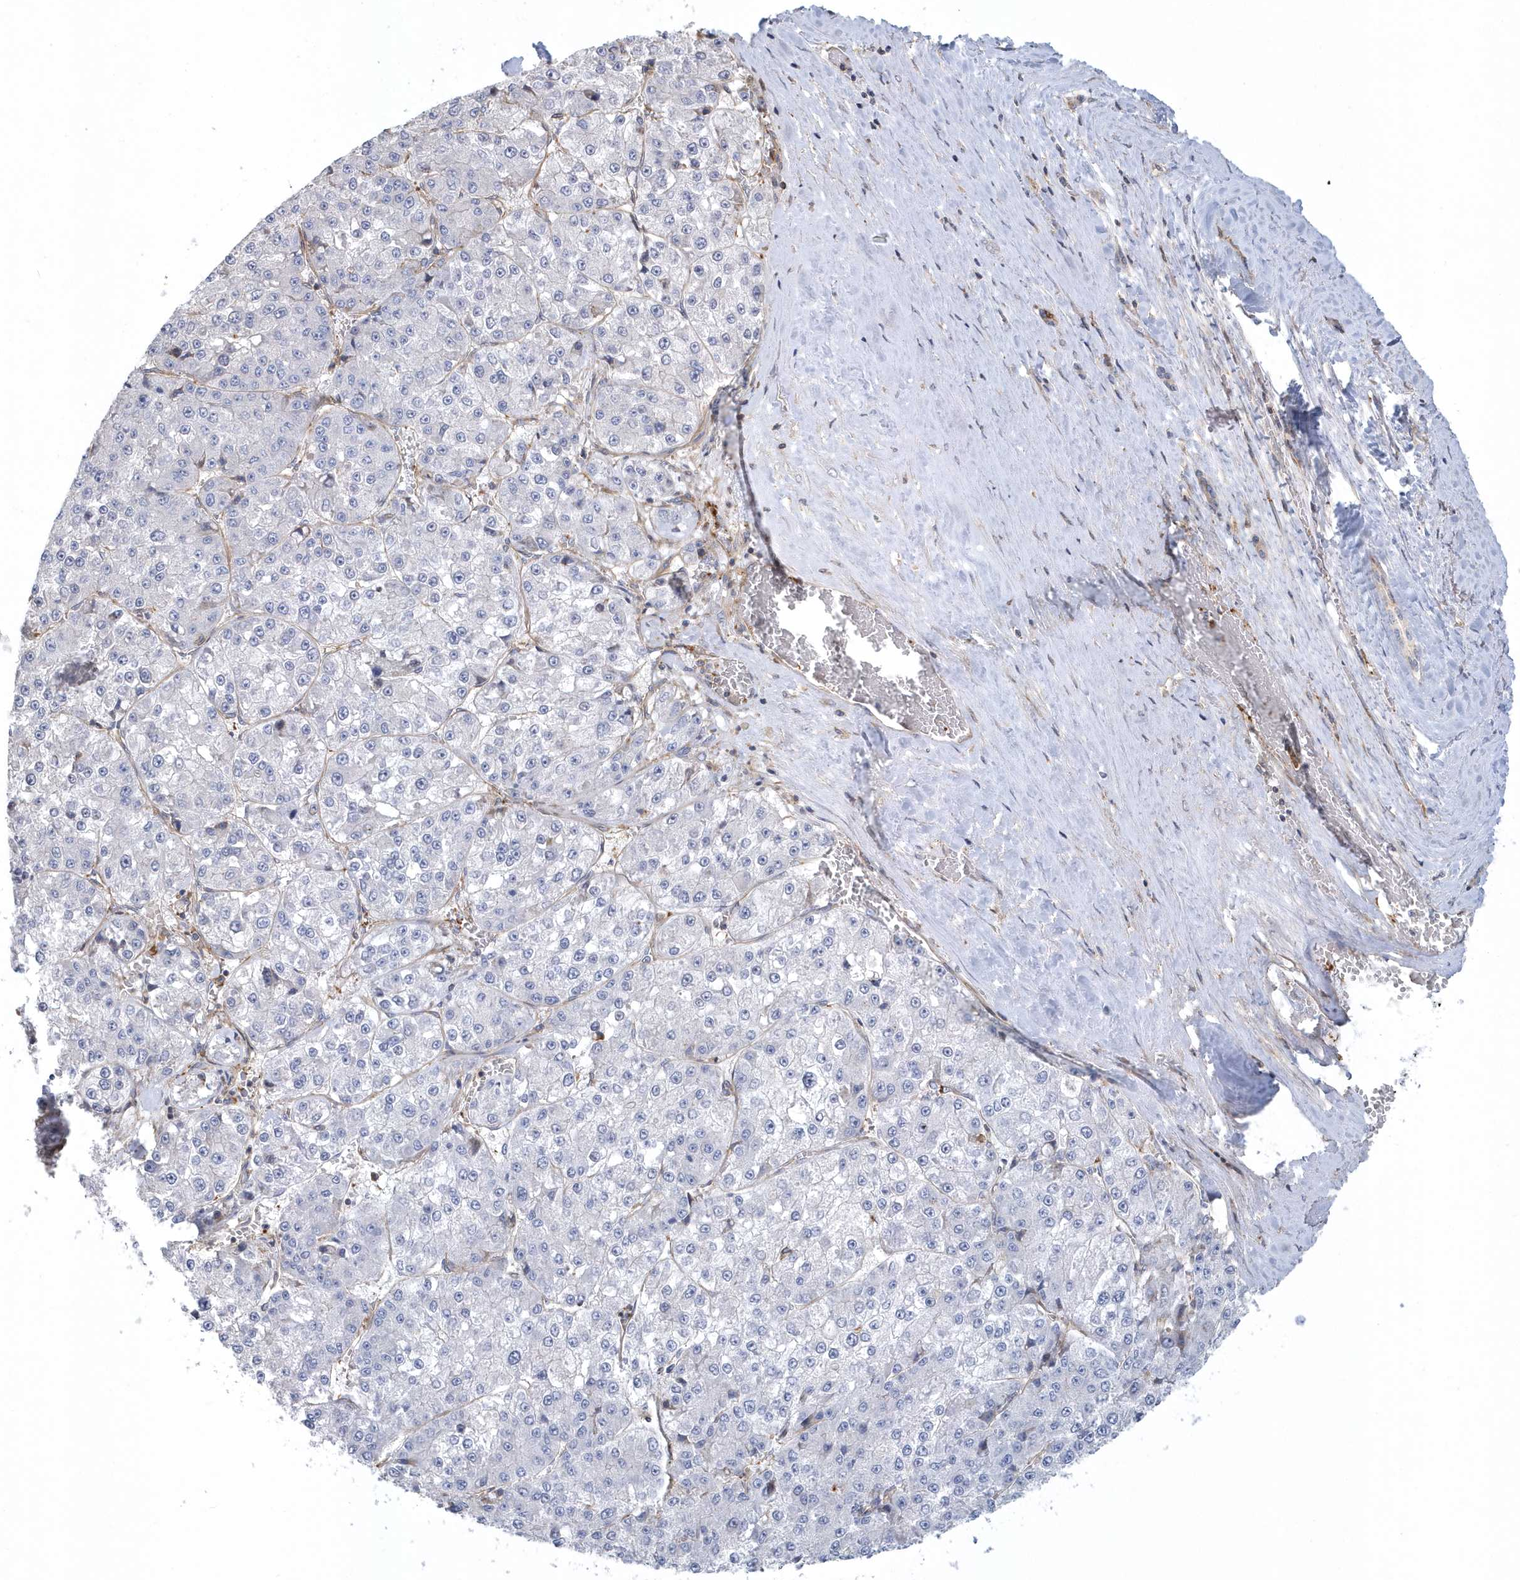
{"staining": {"intensity": "negative", "quantity": "none", "location": "none"}, "tissue": "liver cancer", "cell_type": "Tumor cells", "image_type": "cancer", "snomed": [{"axis": "morphology", "description": "Carcinoma, Hepatocellular, NOS"}, {"axis": "topography", "description": "Liver"}], "caption": "Tumor cells are negative for protein expression in human liver hepatocellular carcinoma. (Stains: DAB immunohistochemistry with hematoxylin counter stain, Microscopy: brightfield microscopy at high magnification).", "gene": "ARAP2", "patient": {"sex": "female", "age": 73}}